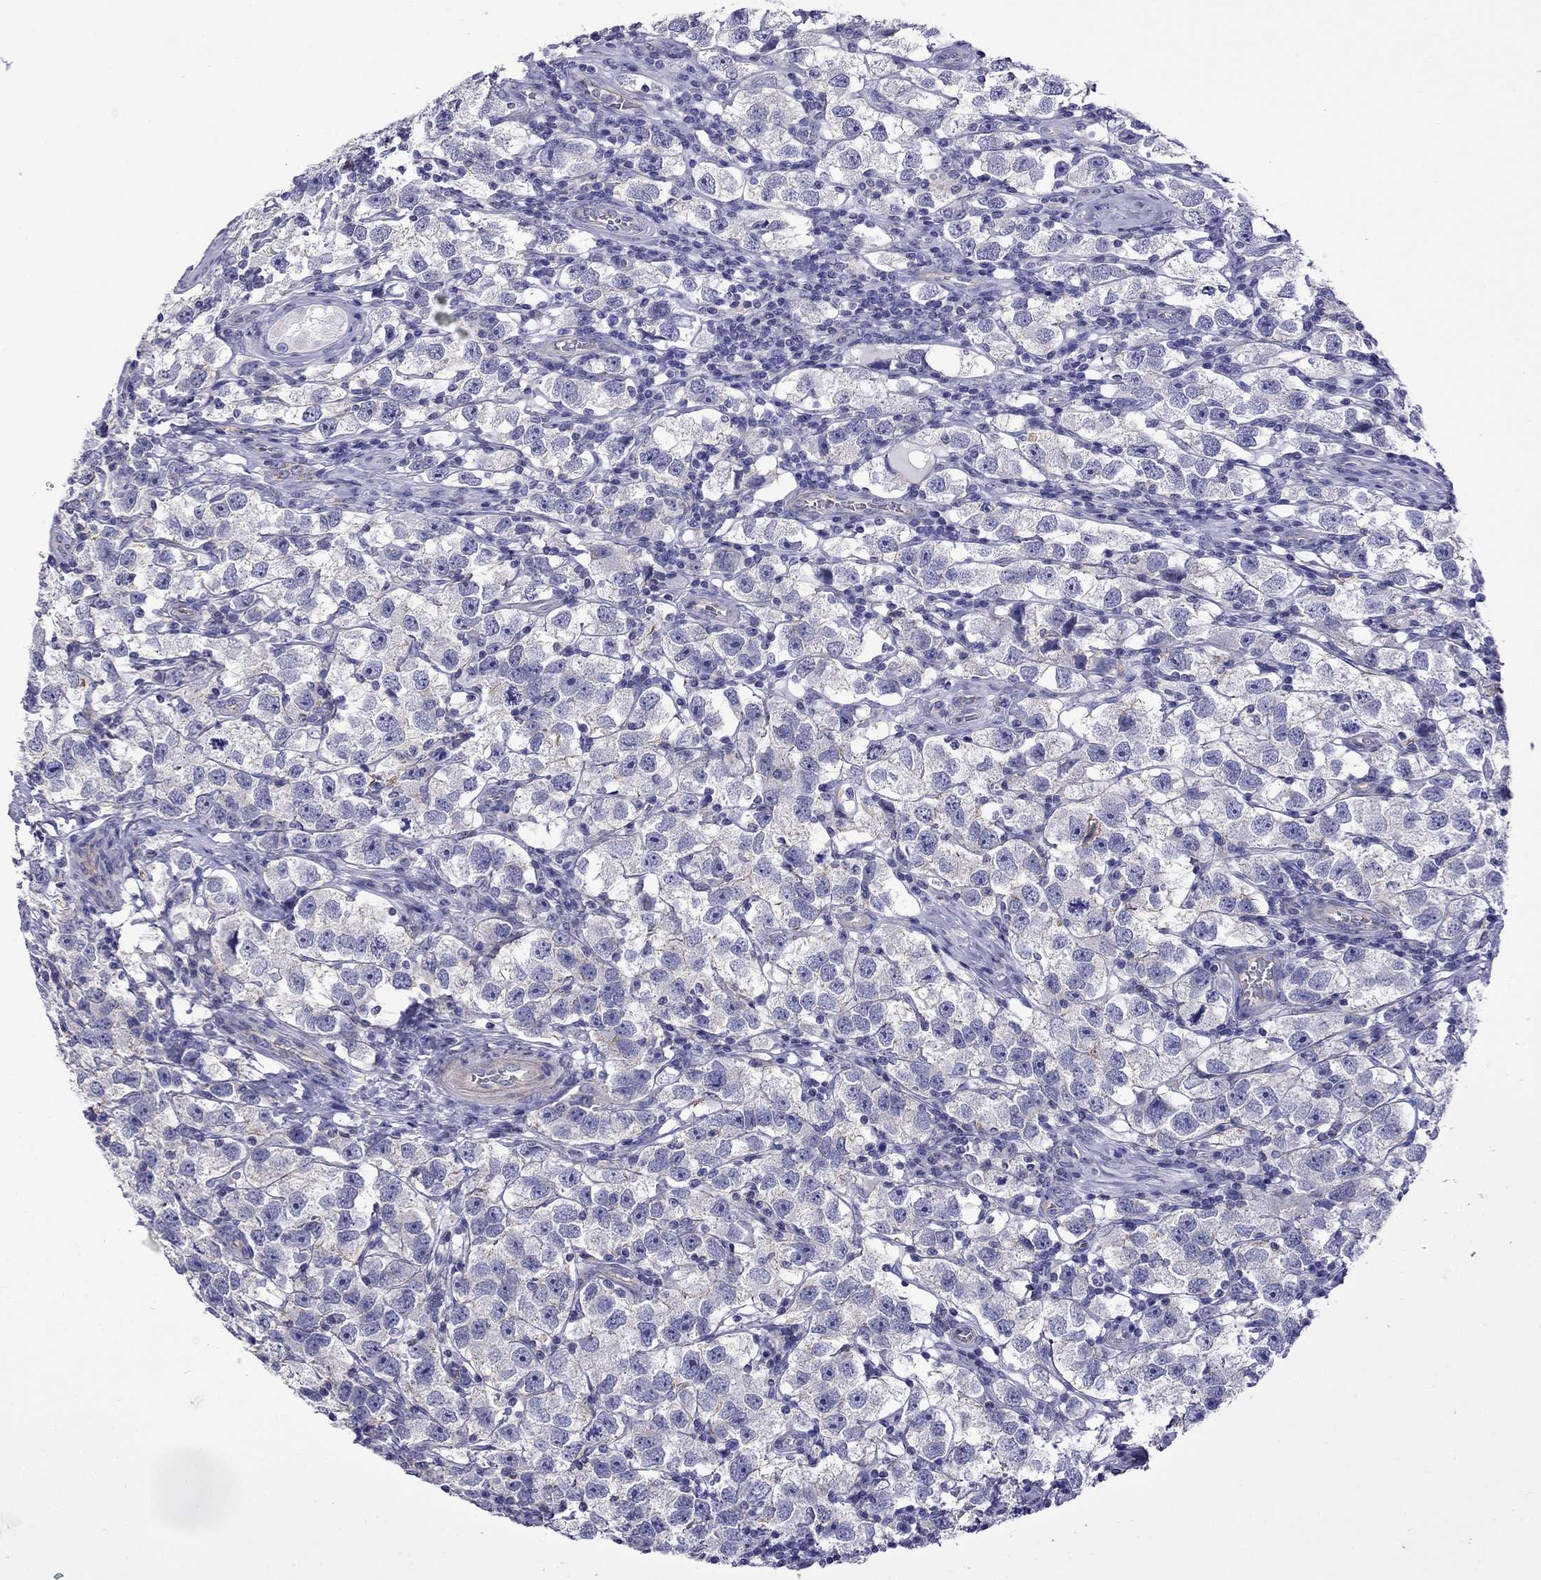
{"staining": {"intensity": "negative", "quantity": "none", "location": "none"}, "tissue": "testis cancer", "cell_type": "Tumor cells", "image_type": "cancer", "snomed": [{"axis": "morphology", "description": "Seminoma, NOS"}, {"axis": "topography", "description": "Testis"}], "caption": "An IHC photomicrograph of testis cancer is shown. There is no staining in tumor cells of testis cancer.", "gene": "STAR", "patient": {"sex": "male", "age": 26}}